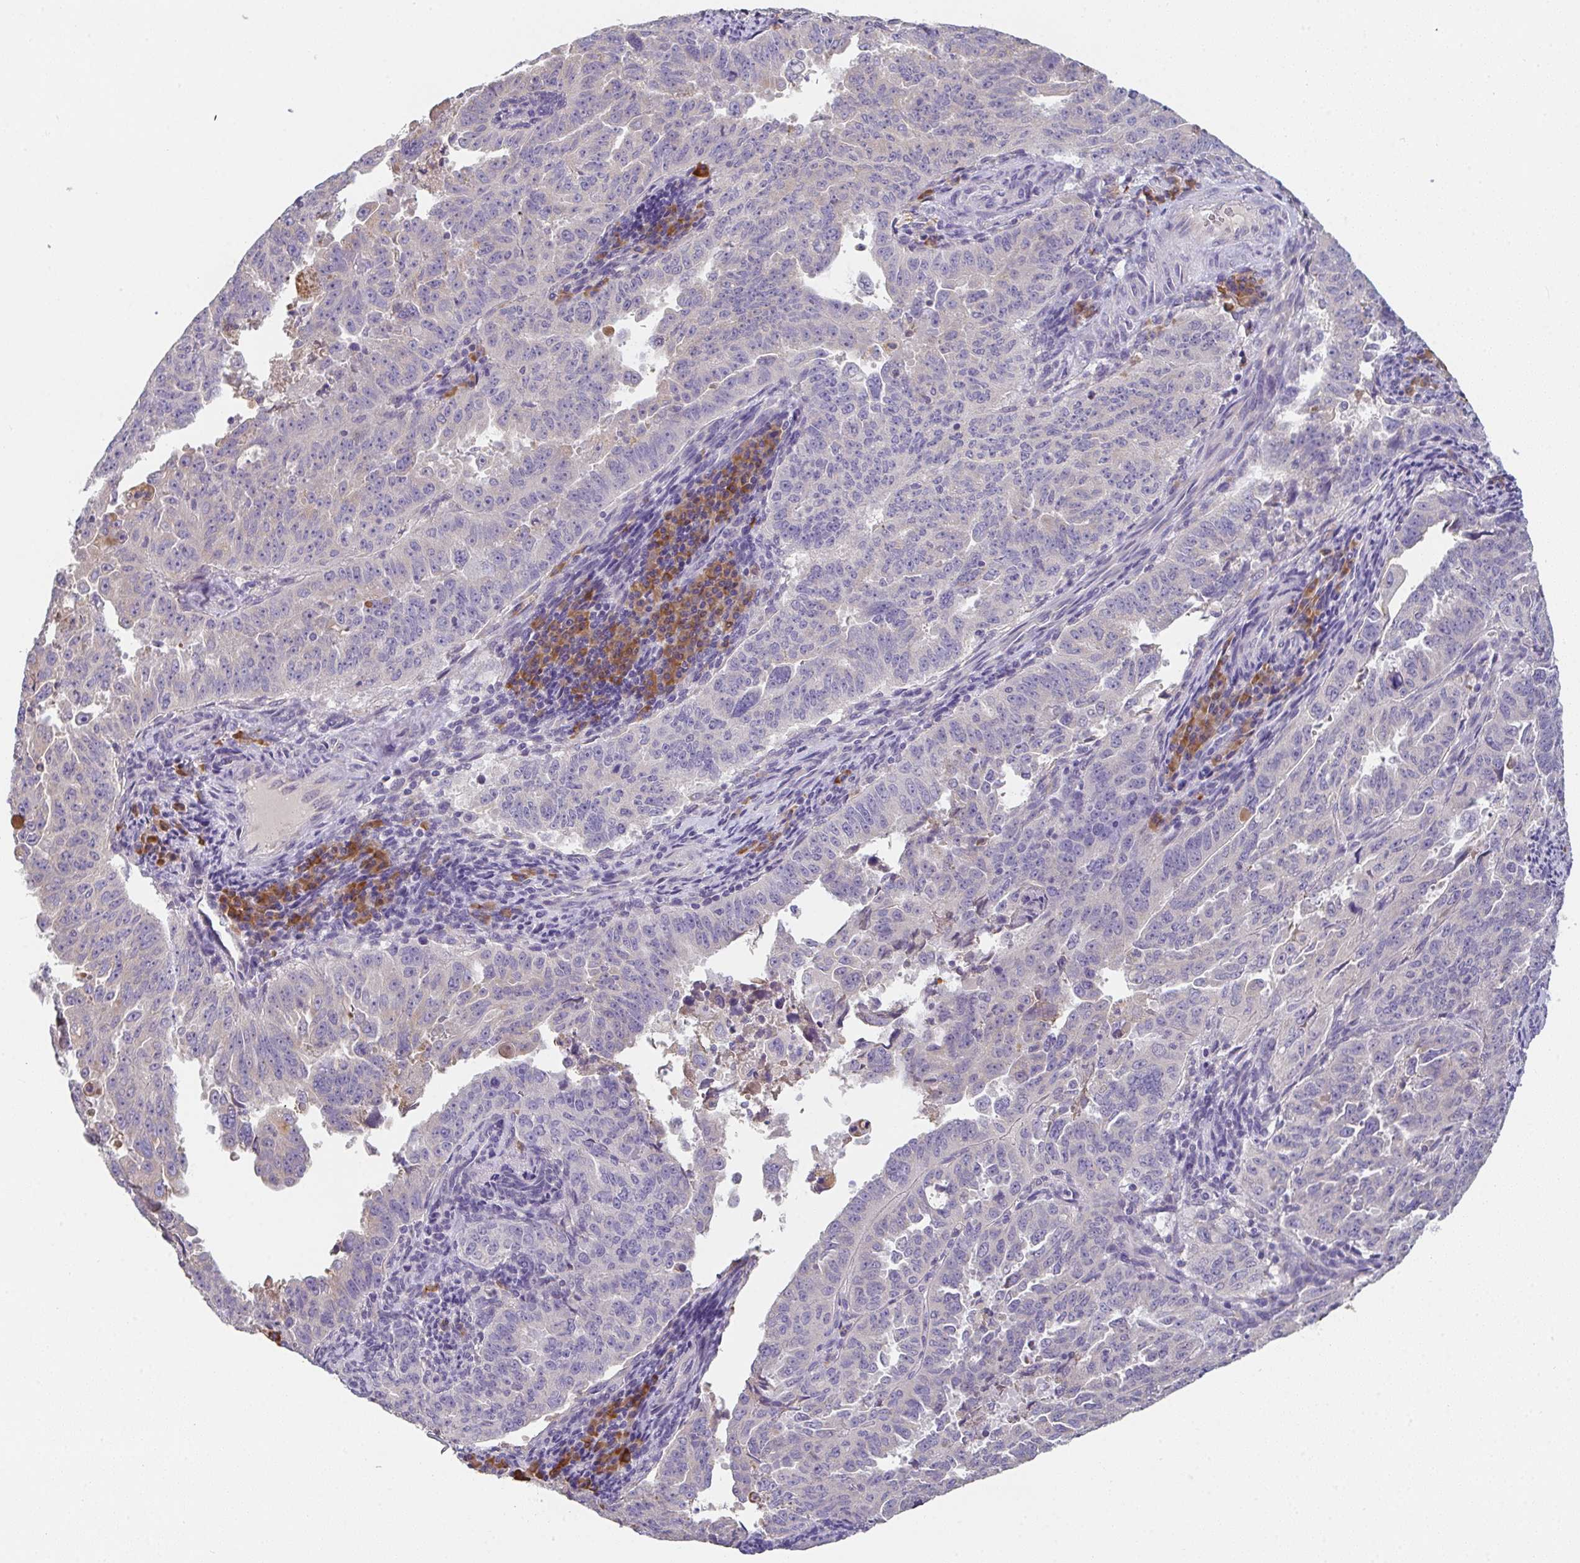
{"staining": {"intensity": "negative", "quantity": "none", "location": "none"}, "tissue": "endometrial cancer", "cell_type": "Tumor cells", "image_type": "cancer", "snomed": [{"axis": "morphology", "description": "Adenocarcinoma, NOS"}, {"axis": "topography", "description": "Endometrium"}], "caption": "Tumor cells show no significant protein positivity in endometrial cancer. (DAB immunohistochemistry visualized using brightfield microscopy, high magnification).", "gene": "ZNF215", "patient": {"sex": "female", "age": 65}}